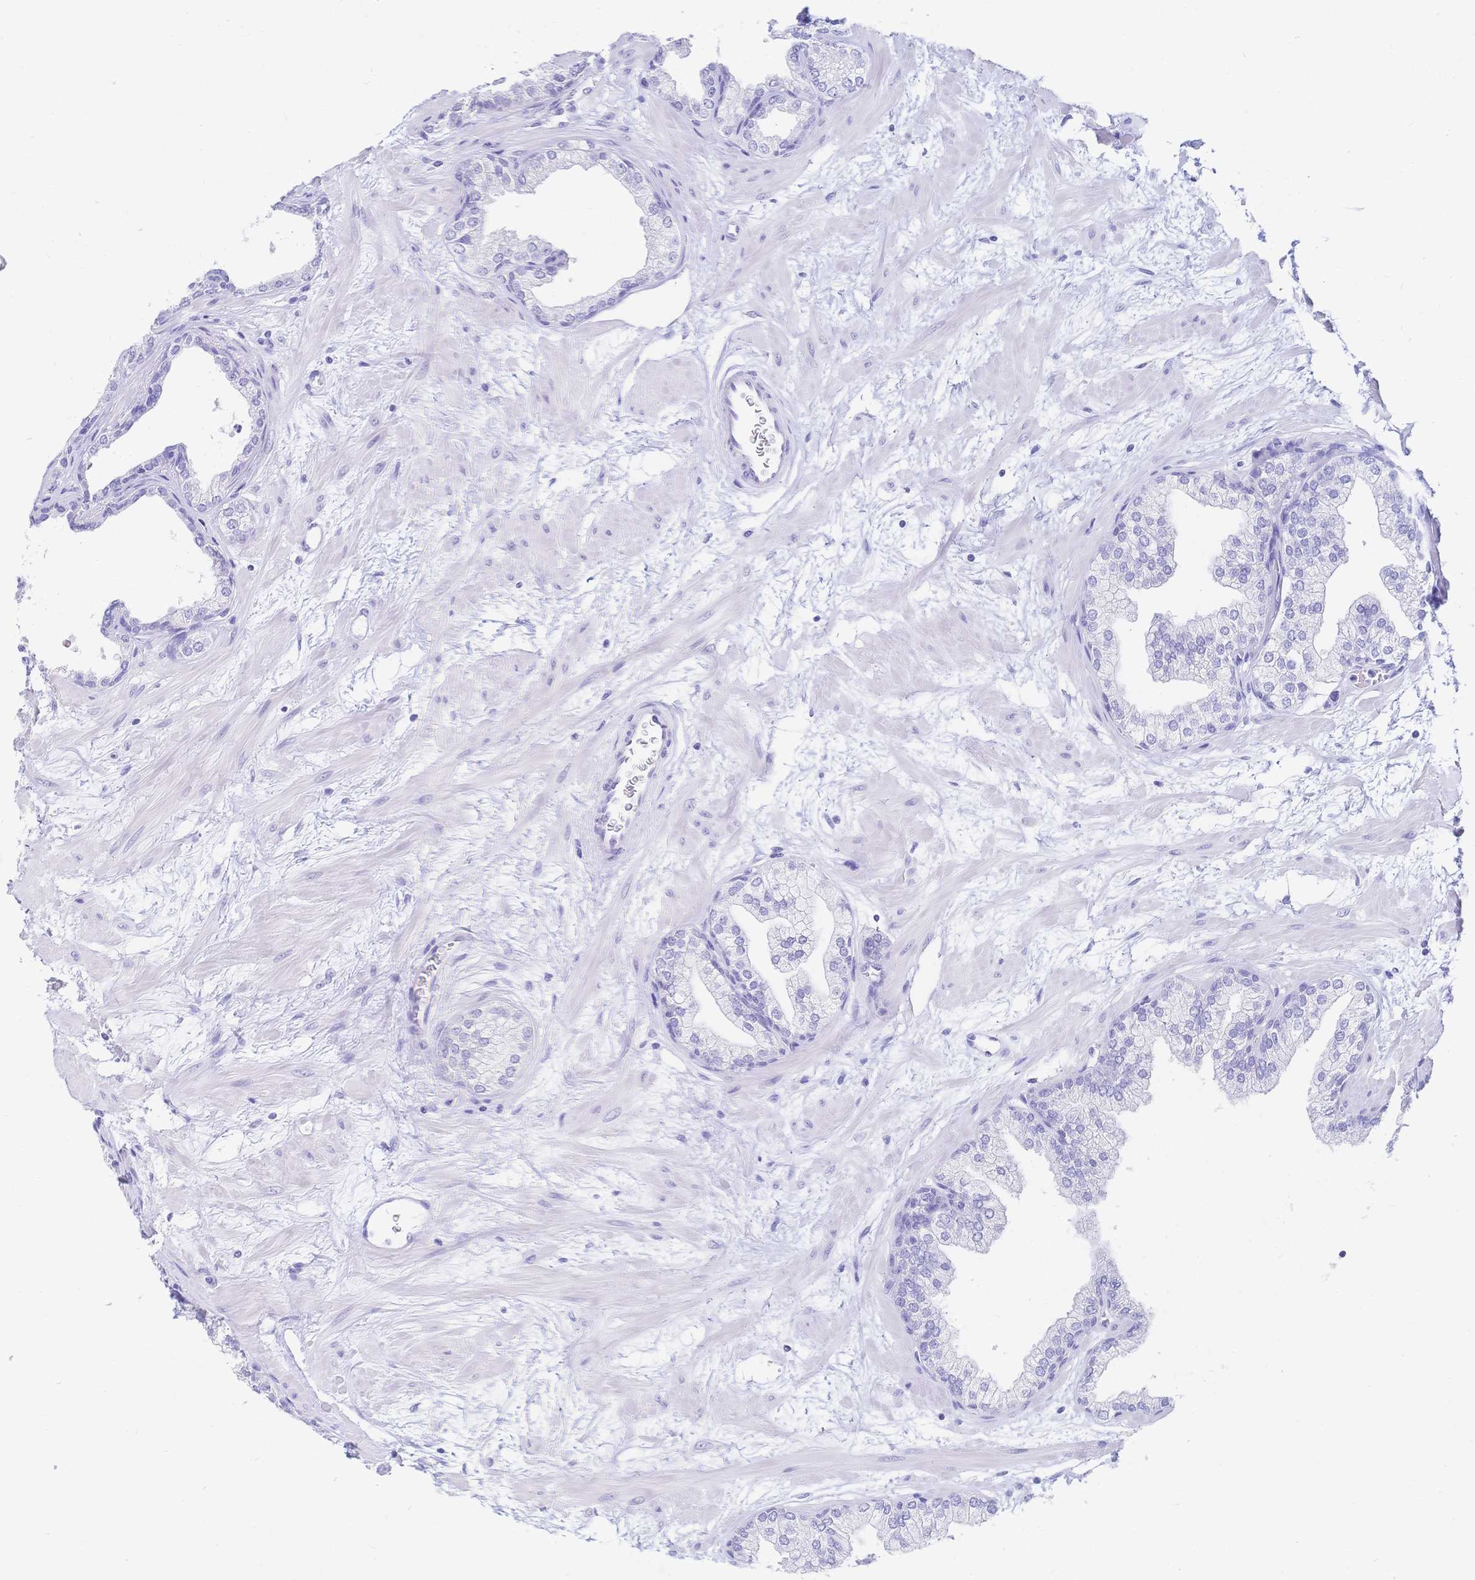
{"staining": {"intensity": "negative", "quantity": "none", "location": "none"}, "tissue": "prostate", "cell_type": "Glandular cells", "image_type": "normal", "snomed": [{"axis": "morphology", "description": "Normal tissue, NOS"}, {"axis": "topography", "description": "Prostate"}], "caption": "High magnification brightfield microscopy of normal prostate stained with DAB (brown) and counterstained with hematoxylin (blue): glandular cells show no significant expression. (Immunohistochemistry (ihc), brightfield microscopy, high magnification).", "gene": "MEP1B", "patient": {"sex": "male", "age": 37}}